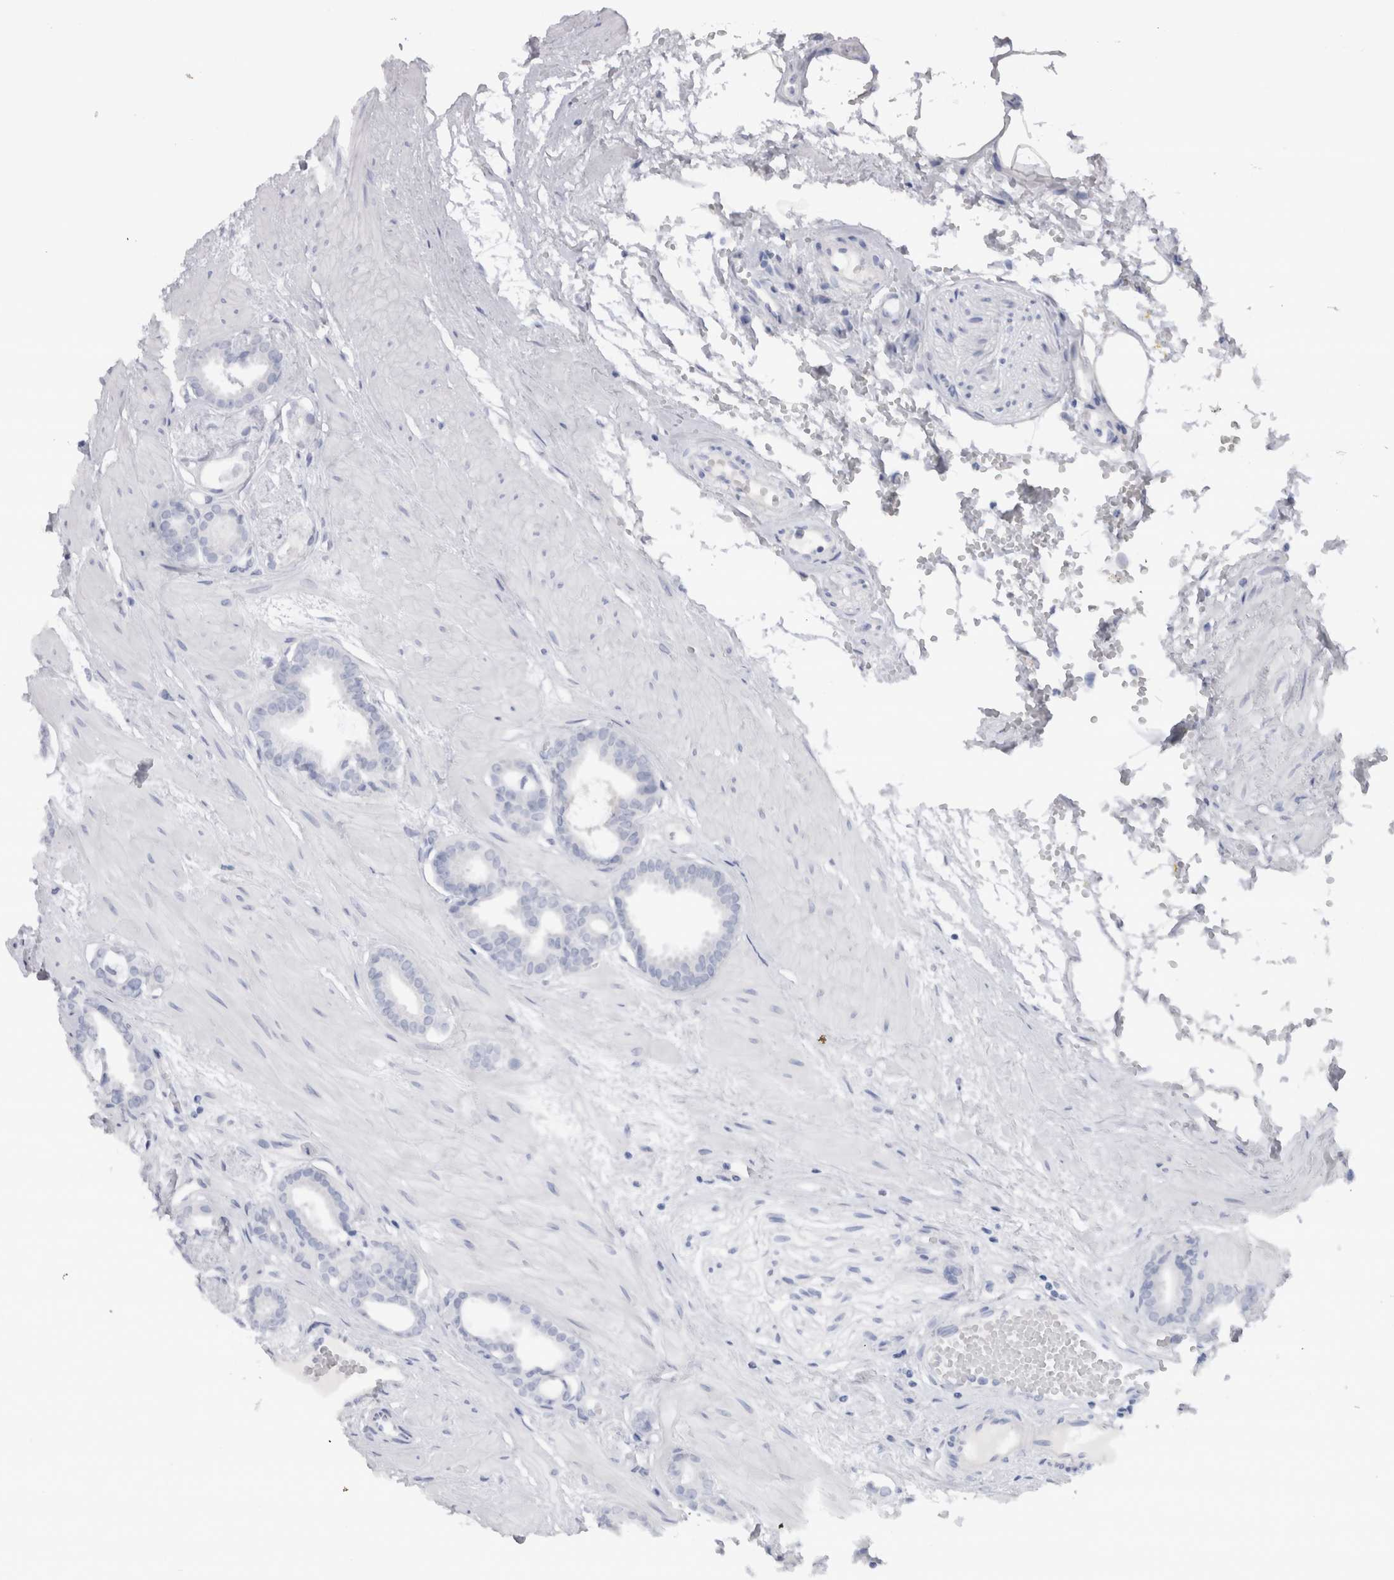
{"staining": {"intensity": "negative", "quantity": "none", "location": "none"}, "tissue": "prostate cancer", "cell_type": "Tumor cells", "image_type": "cancer", "snomed": [{"axis": "morphology", "description": "Adenocarcinoma, Low grade"}, {"axis": "topography", "description": "Prostate"}], "caption": "Photomicrograph shows no protein expression in tumor cells of low-grade adenocarcinoma (prostate) tissue.", "gene": "CDH17", "patient": {"sex": "male", "age": 53}}